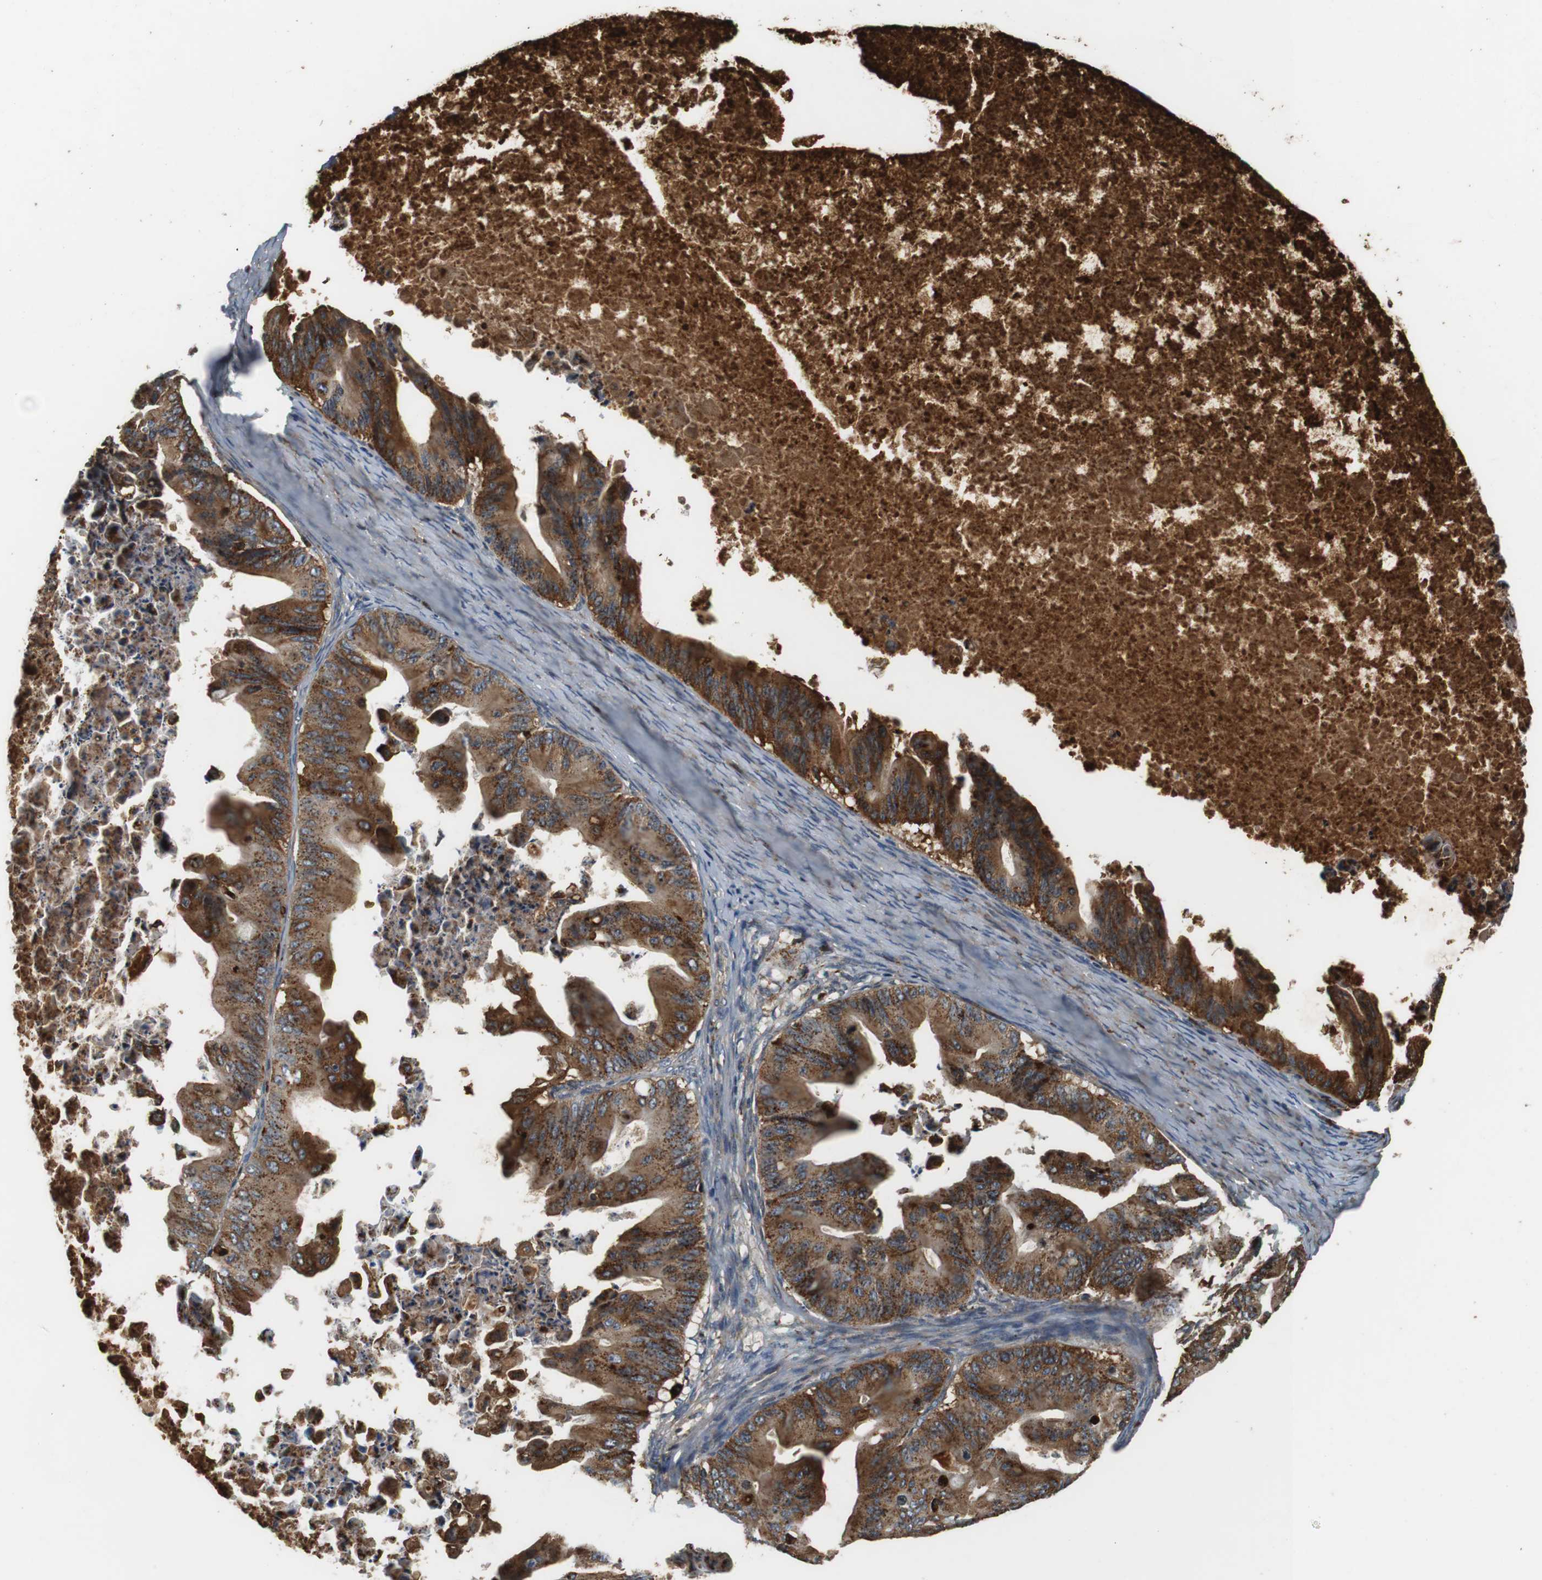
{"staining": {"intensity": "moderate", "quantity": ">75%", "location": "cytoplasmic/membranous"}, "tissue": "ovarian cancer", "cell_type": "Tumor cells", "image_type": "cancer", "snomed": [{"axis": "morphology", "description": "Cystadenocarcinoma, mucinous, NOS"}, {"axis": "topography", "description": "Ovary"}], "caption": "A photomicrograph showing moderate cytoplasmic/membranous positivity in approximately >75% of tumor cells in ovarian cancer (mucinous cystadenocarcinoma), as visualized by brown immunohistochemical staining.", "gene": "TXNRD1", "patient": {"sex": "female", "age": 37}}